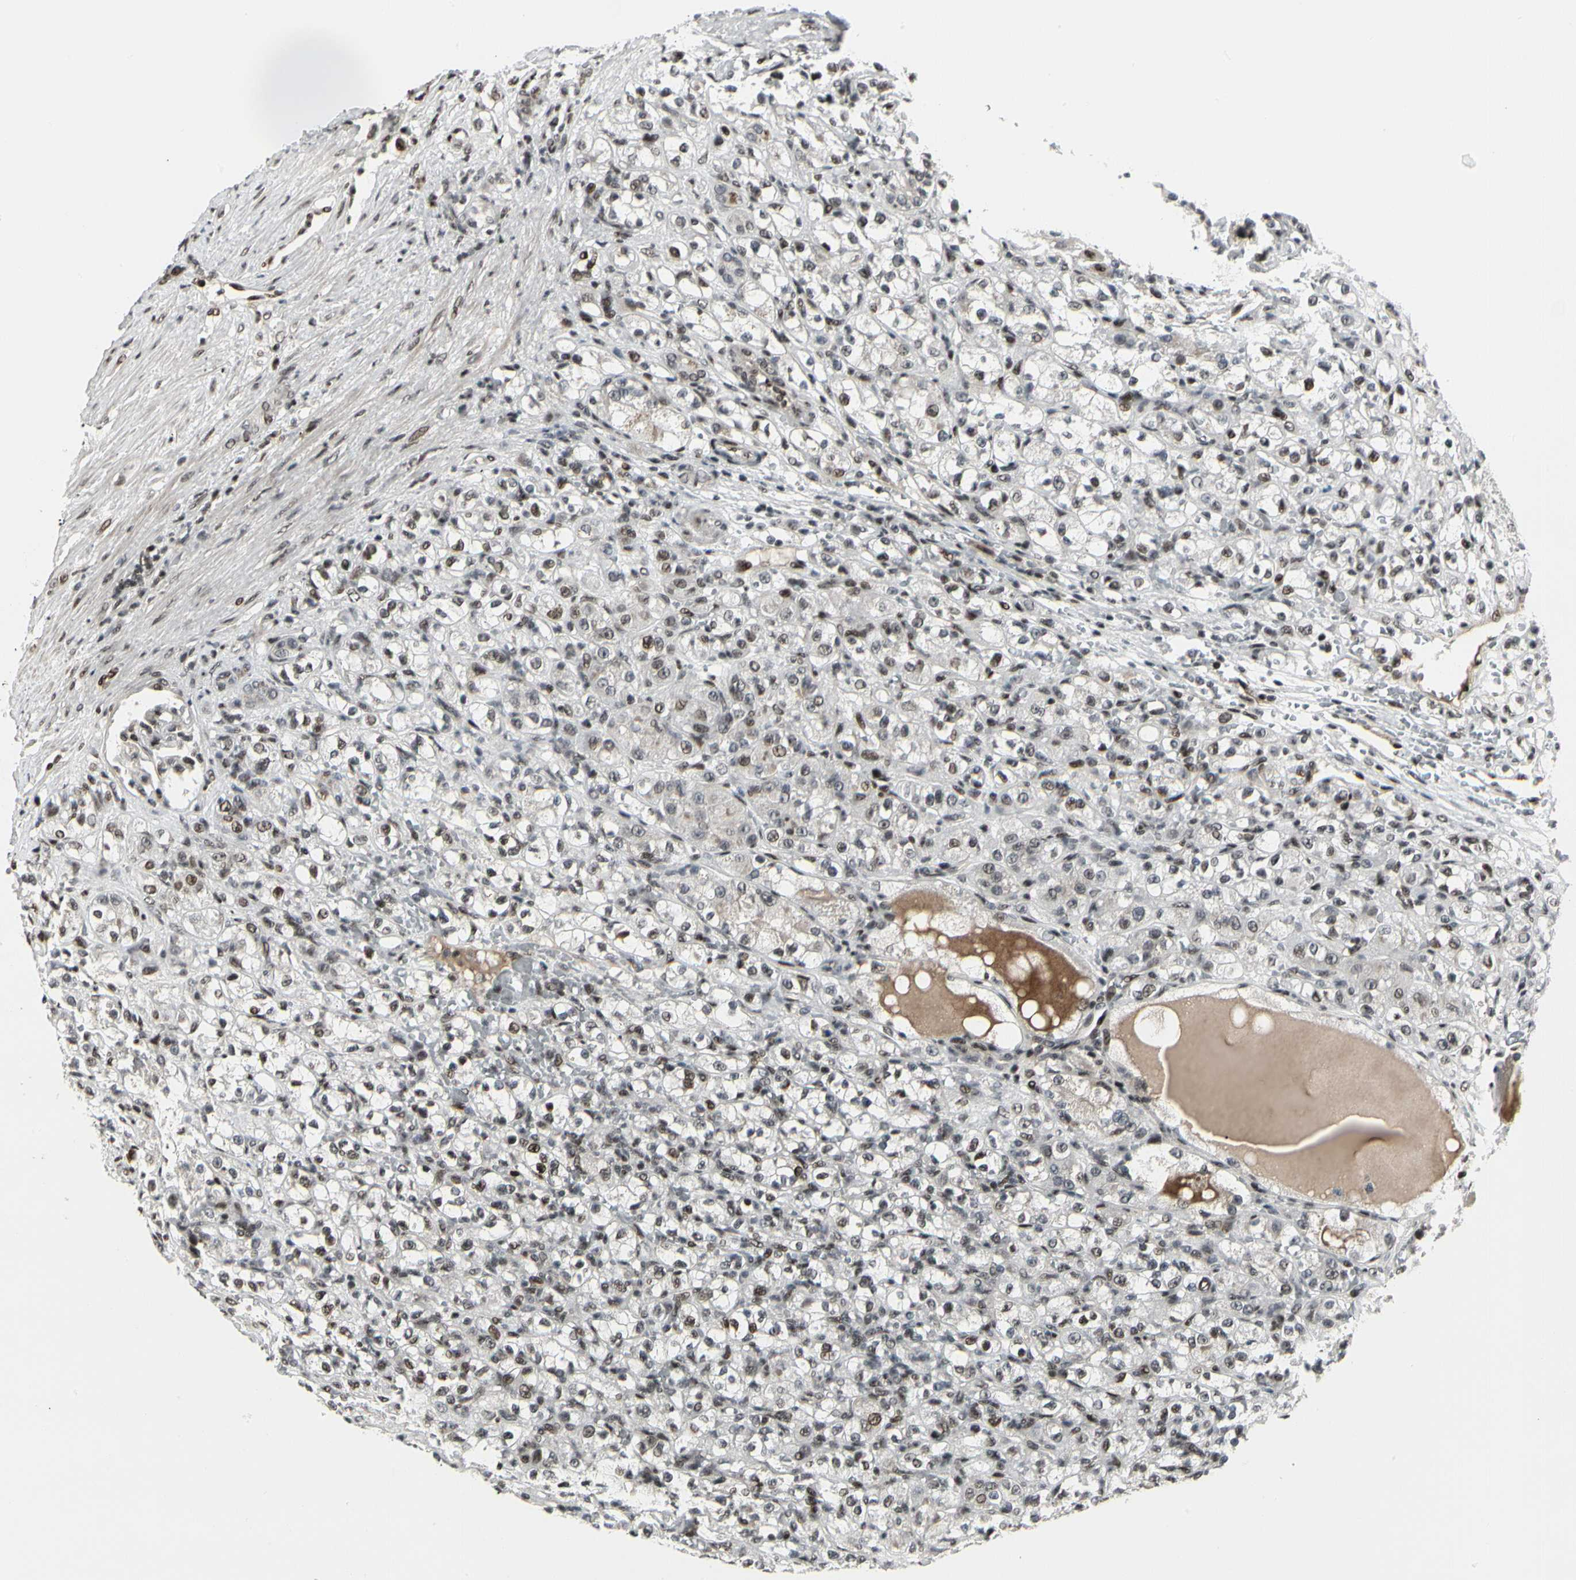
{"staining": {"intensity": "moderate", "quantity": "25%-75%", "location": "nuclear"}, "tissue": "renal cancer", "cell_type": "Tumor cells", "image_type": "cancer", "snomed": [{"axis": "morphology", "description": "Normal tissue, NOS"}, {"axis": "morphology", "description": "Adenocarcinoma, NOS"}, {"axis": "topography", "description": "Kidney"}], "caption": "Immunohistochemical staining of human renal cancer reveals medium levels of moderate nuclear expression in approximately 25%-75% of tumor cells.", "gene": "FOXJ2", "patient": {"sex": "male", "age": 61}}